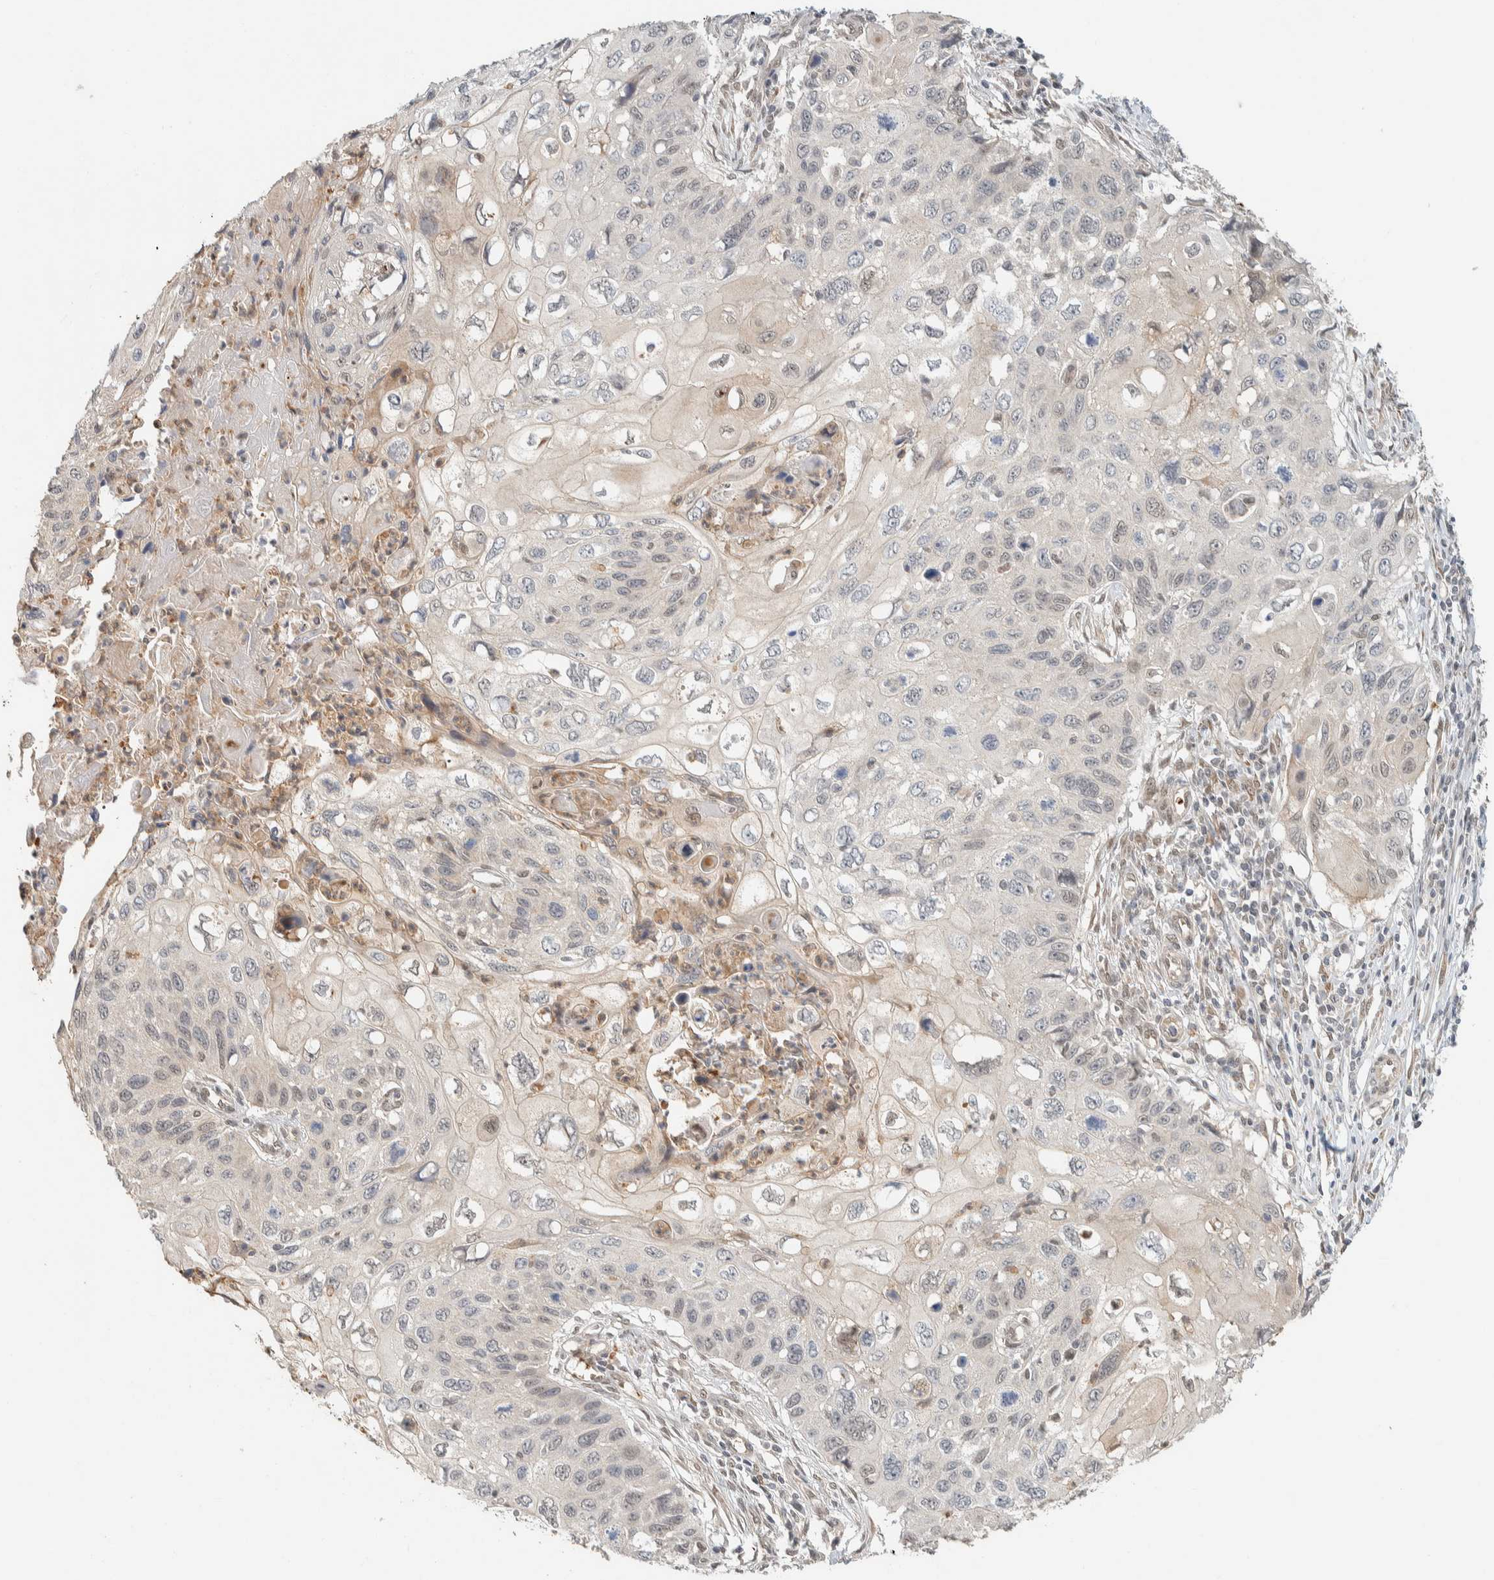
{"staining": {"intensity": "weak", "quantity": "<25%", "location": "nuclear"}, "tissue": "cervical cancer", "cell_type": "Tumor cells", "image_type": "cancer", "snomed": [{"axis": "morphology", "description": "Squamous cell carcinoma, NOS"}, {"axis": "topography", "description": "Cervix"}], "caption": "Tumor cells are negative for brown protein staining in cervical cancer.", "gene": "ZBTB2", "patient": {"sex": "female", "age": 70}}